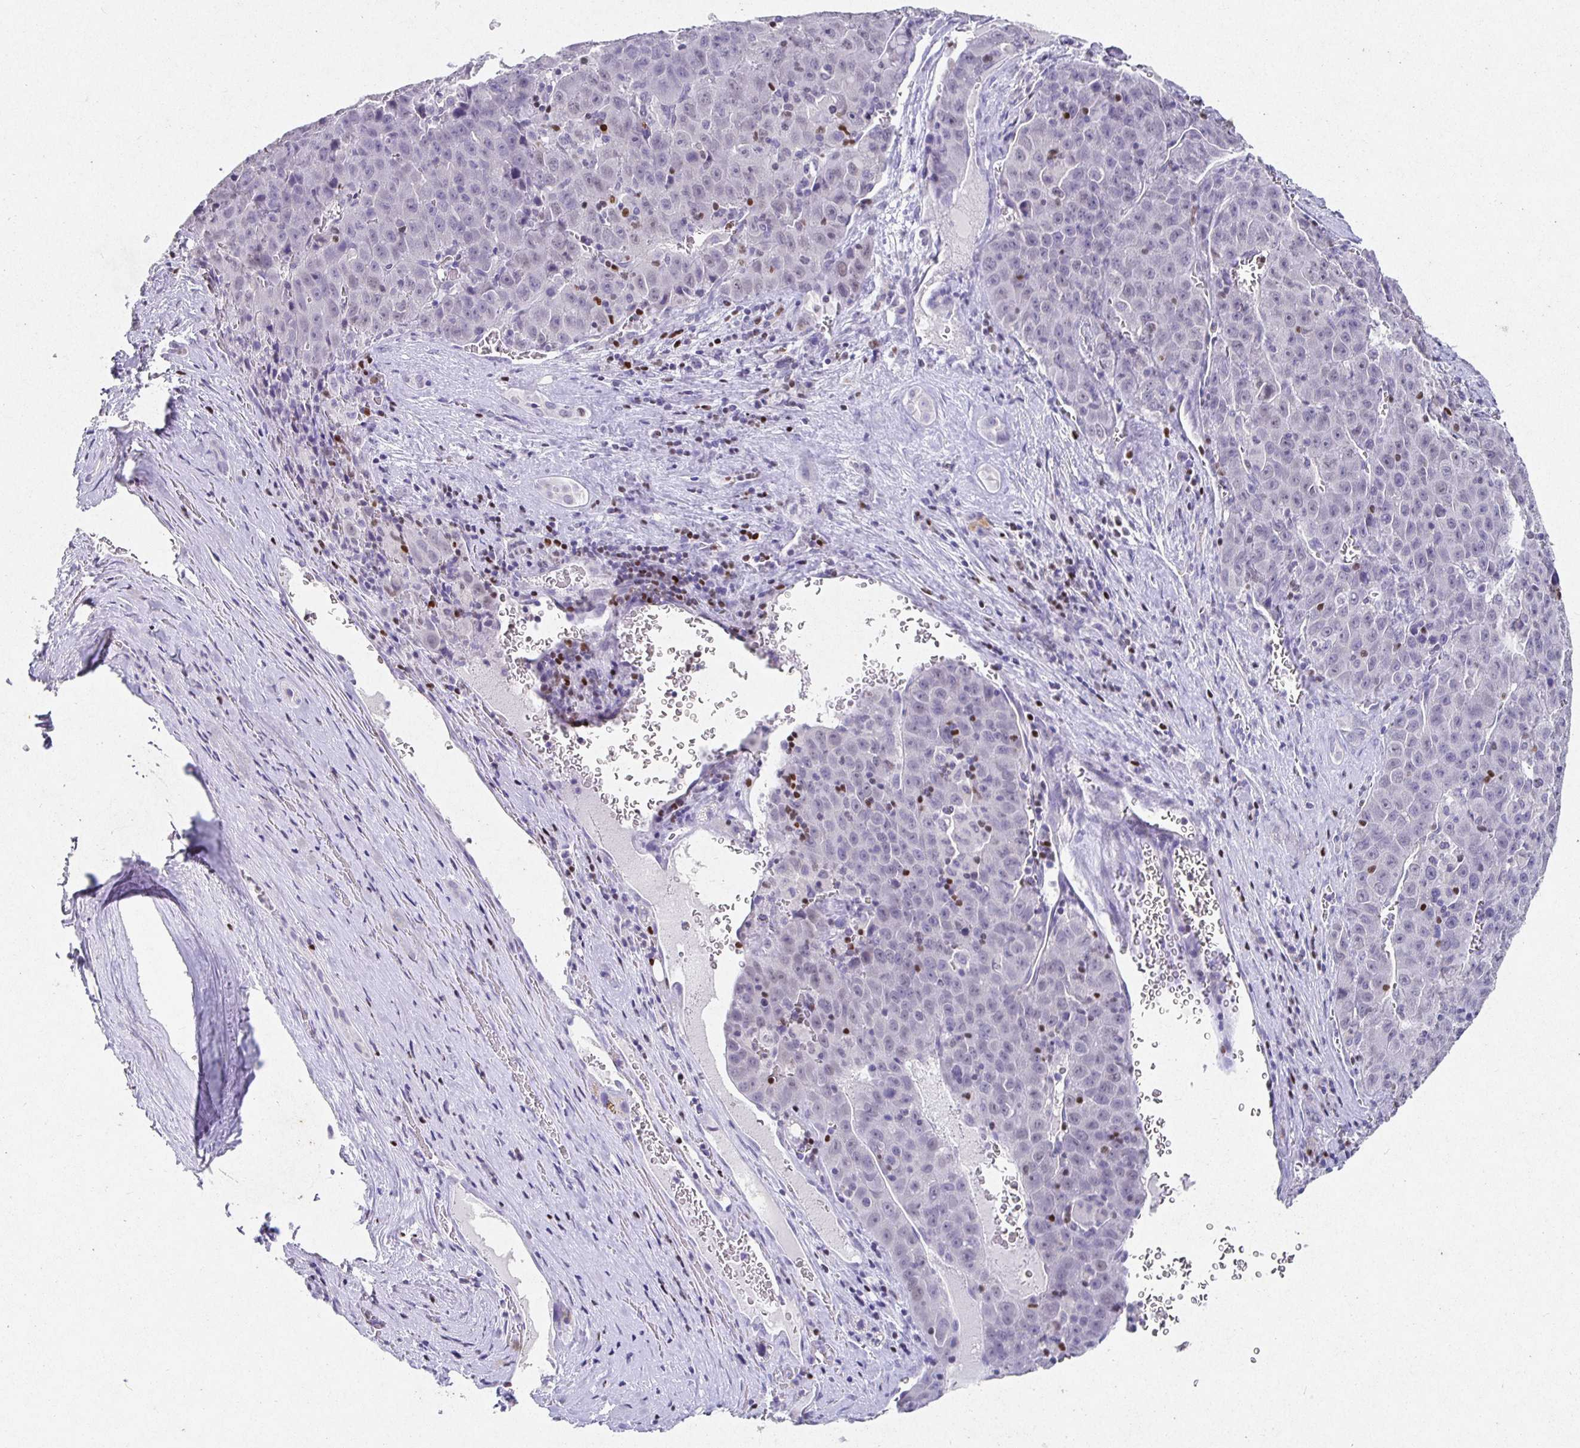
{"staining": {"intensity": "negative", "quantity": "none", "location": "none"}, "tissue": "liver cancer", "cell_type": "Tumor cells", "image_type": "cancer", "snomed": [{"axis": "morphology", "description": "Carcinoma, Hepatocellular, NOS"}, {"axis": "topography", "description": "Liver"}], "caption": "DAB immunohistochemical staining of hepatocellular carcinoma (liver) reveals no significant expression in tumor cells.", "gene": "SATB1", "patient": {"sex": "female", "age": 53}}